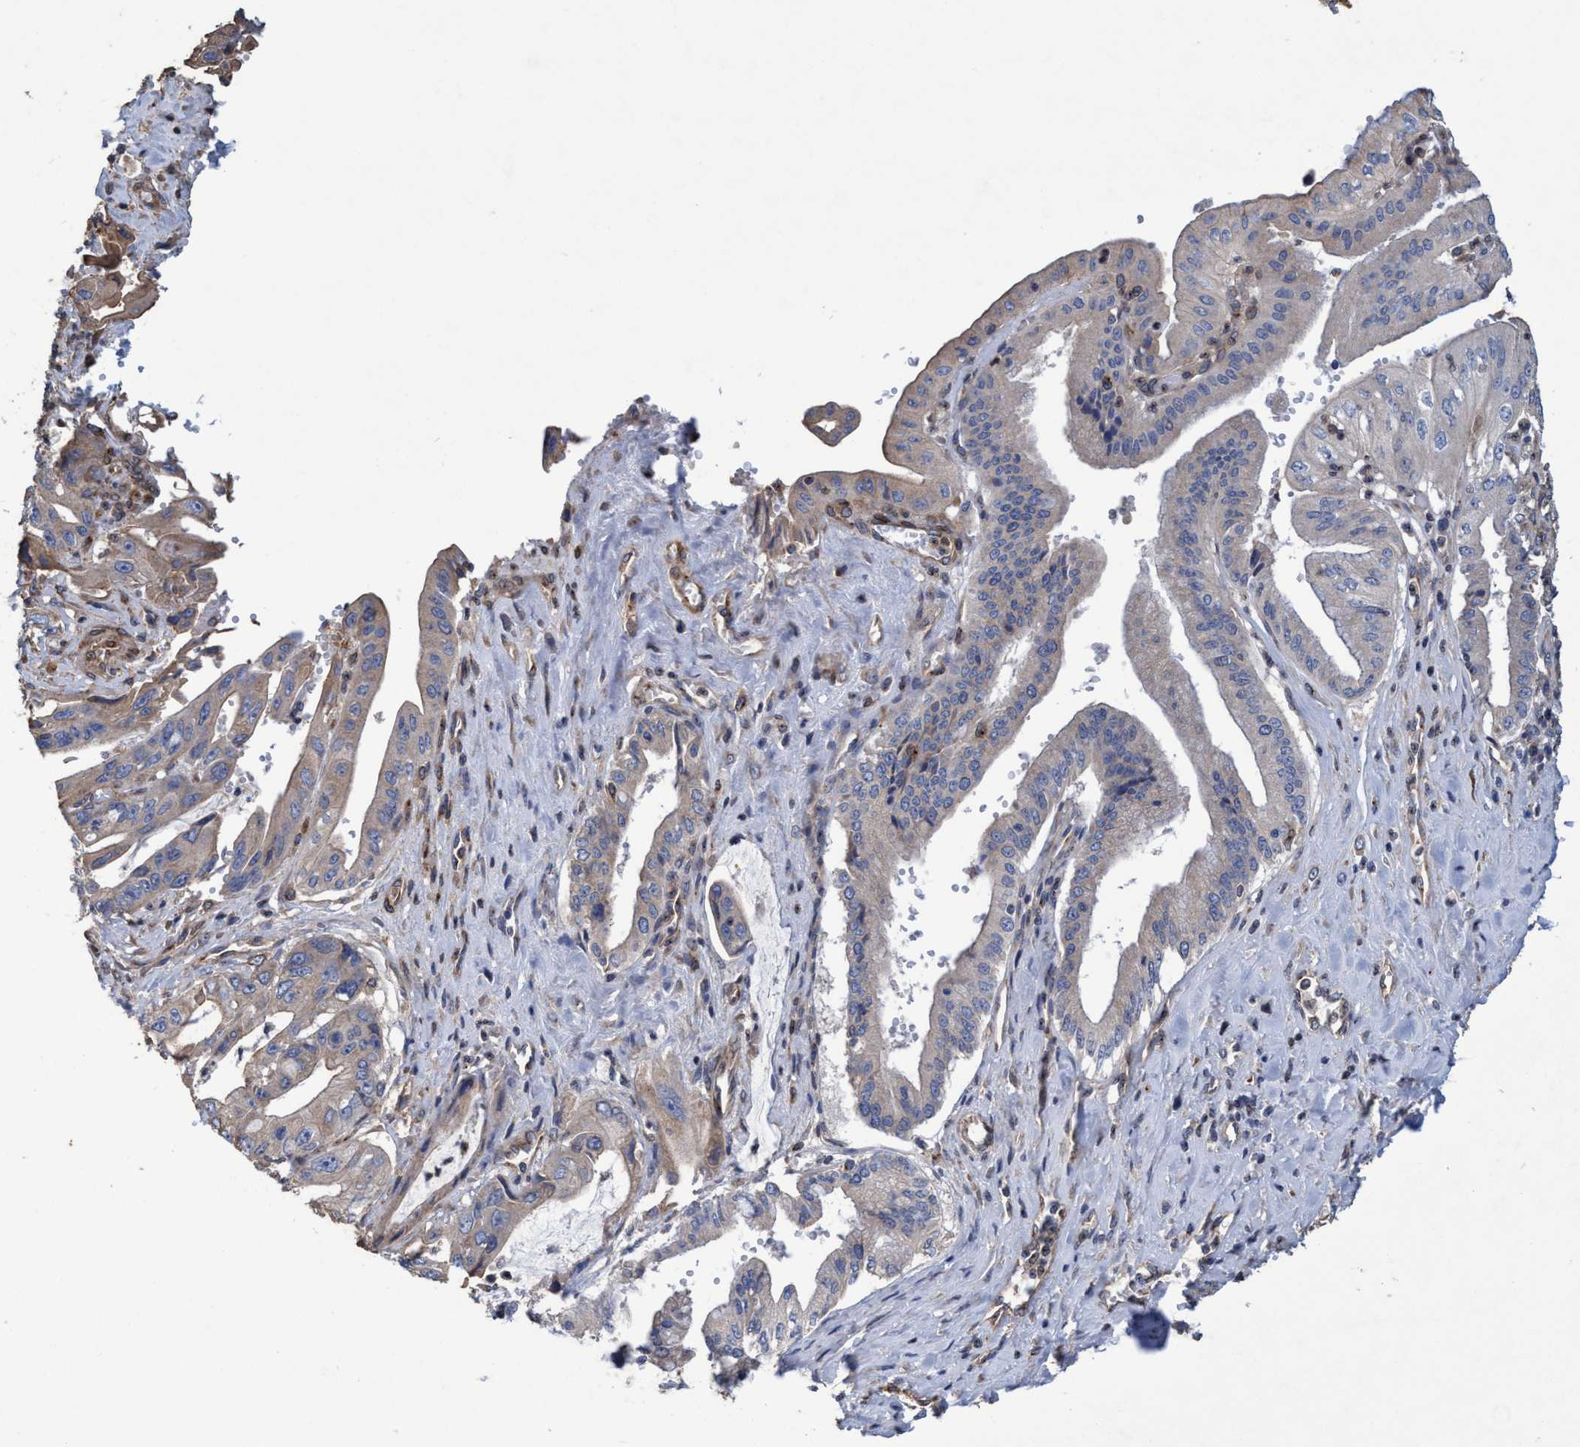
{"staining": {"intensity": "weak", "quantity": "<25%", "location": "cytoplasmic/membranous"}, "tissue": "pancreatic cancer", "cell_type": "Tumor cells", "image_type": "cancer", "snomed": [{"axis": "morphology", "description": "Adenocarcinoma, NOS"}, {"axis": "topography", "description": "Pancreas"}], "caption": "Immunohistochemistry (IHC) micrograph of neoplastic tissue: human pancreatic cancer (adenocarcinoma) stained with DAB shows no significant protein expression in tumor cells.", "gene": "BICD2", "patient": {"sex": "female", "age": 73}}